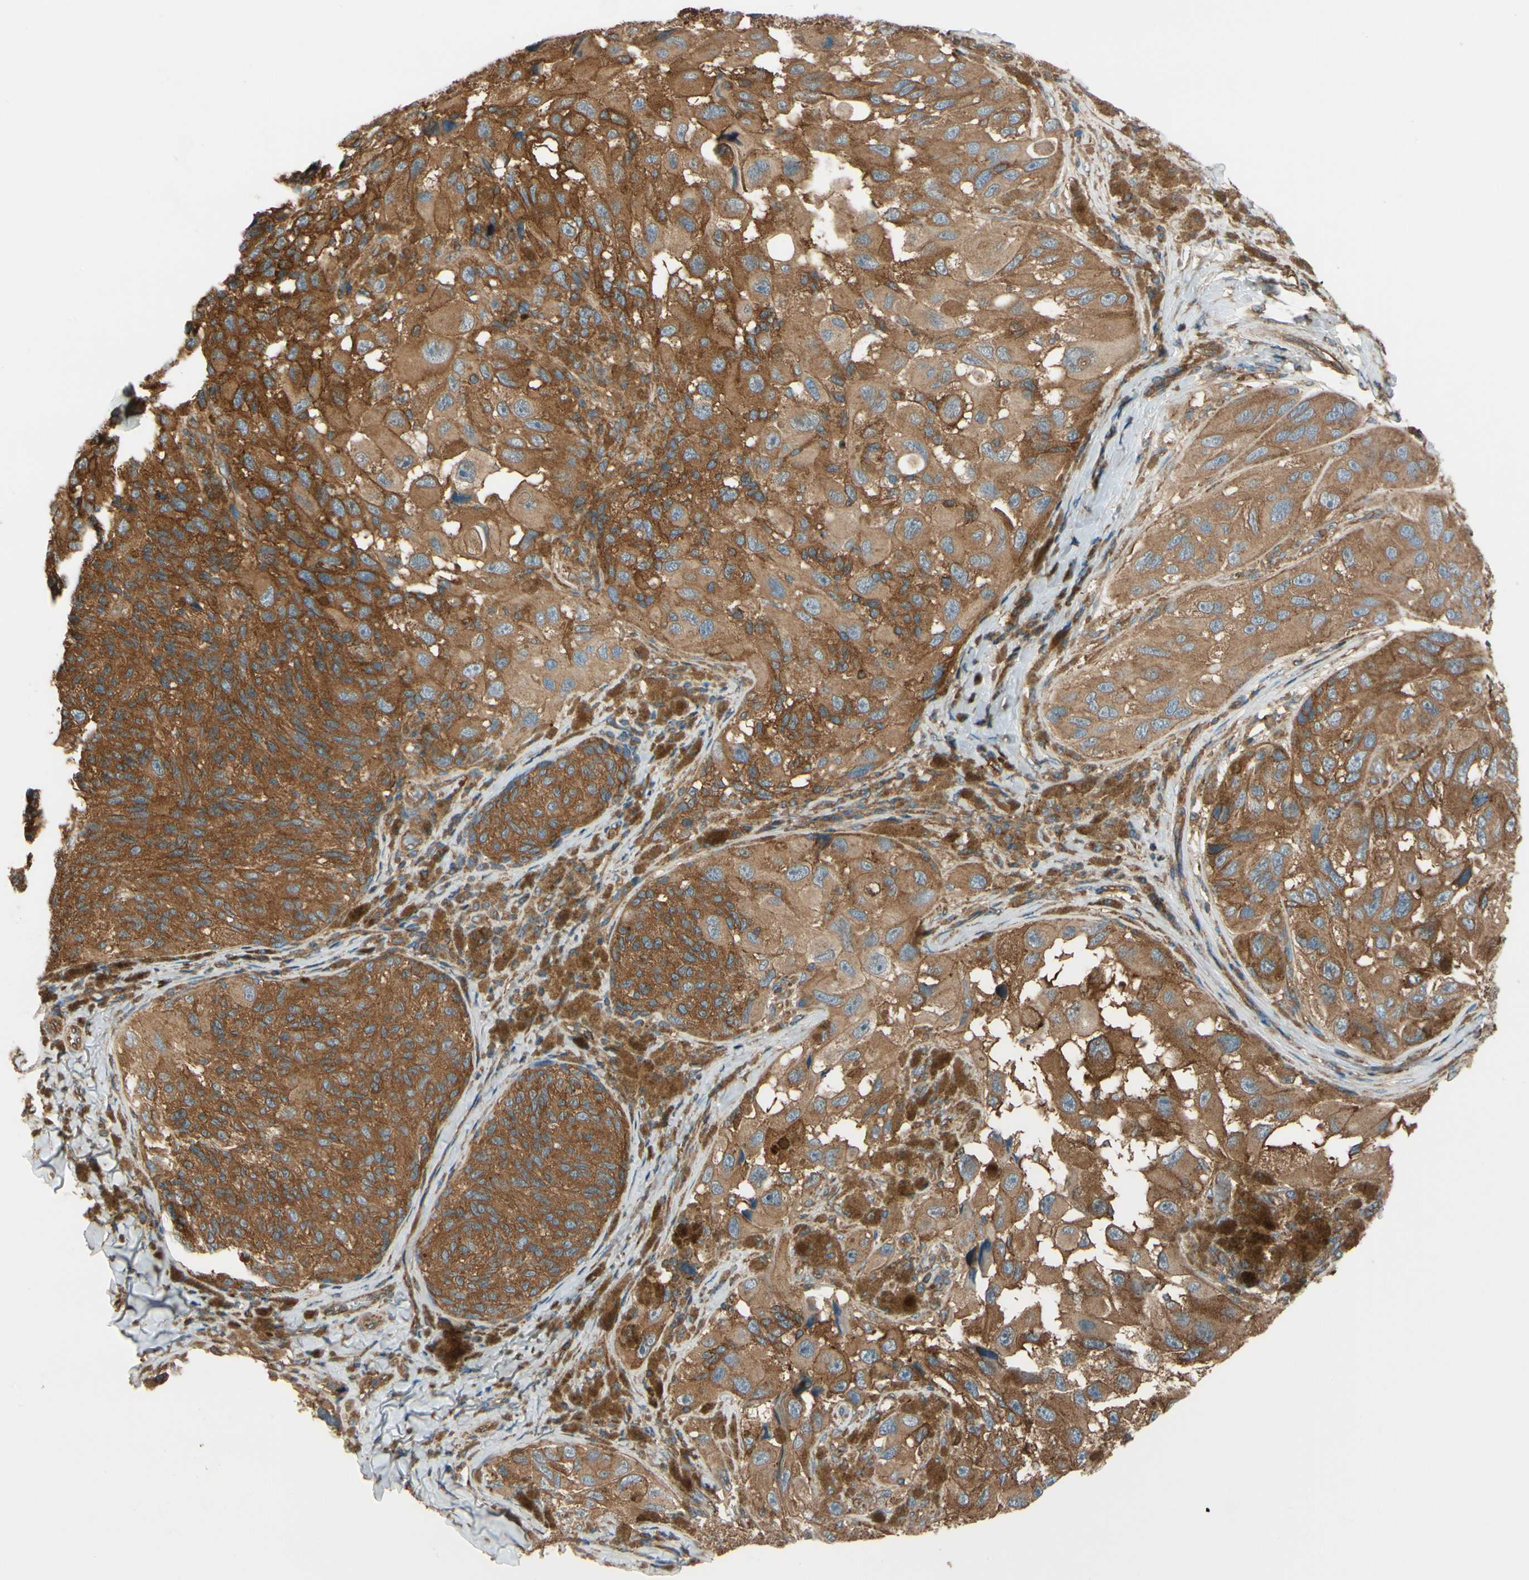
{"staining": {"intensity": "moderate", "quantity": ">75%", "location": "cytoplasmic/membranous"}, "tissue": "melanoma", "cell_type": "Tumor cells", "image_type": "cancer", "snomed": [{"axis": "morphology", "description": "Malignant melanoma, NOS"}, {"axis": "topography", "description": "Skin"}], "caption": "A medium amount of moderate cytoplasmic/membranous positivity is seen in approximately >75% of tumor cells in malignant melanoma tissue.", "gene": "EPS15", "patient": {"sex": "female", "age": 73}}